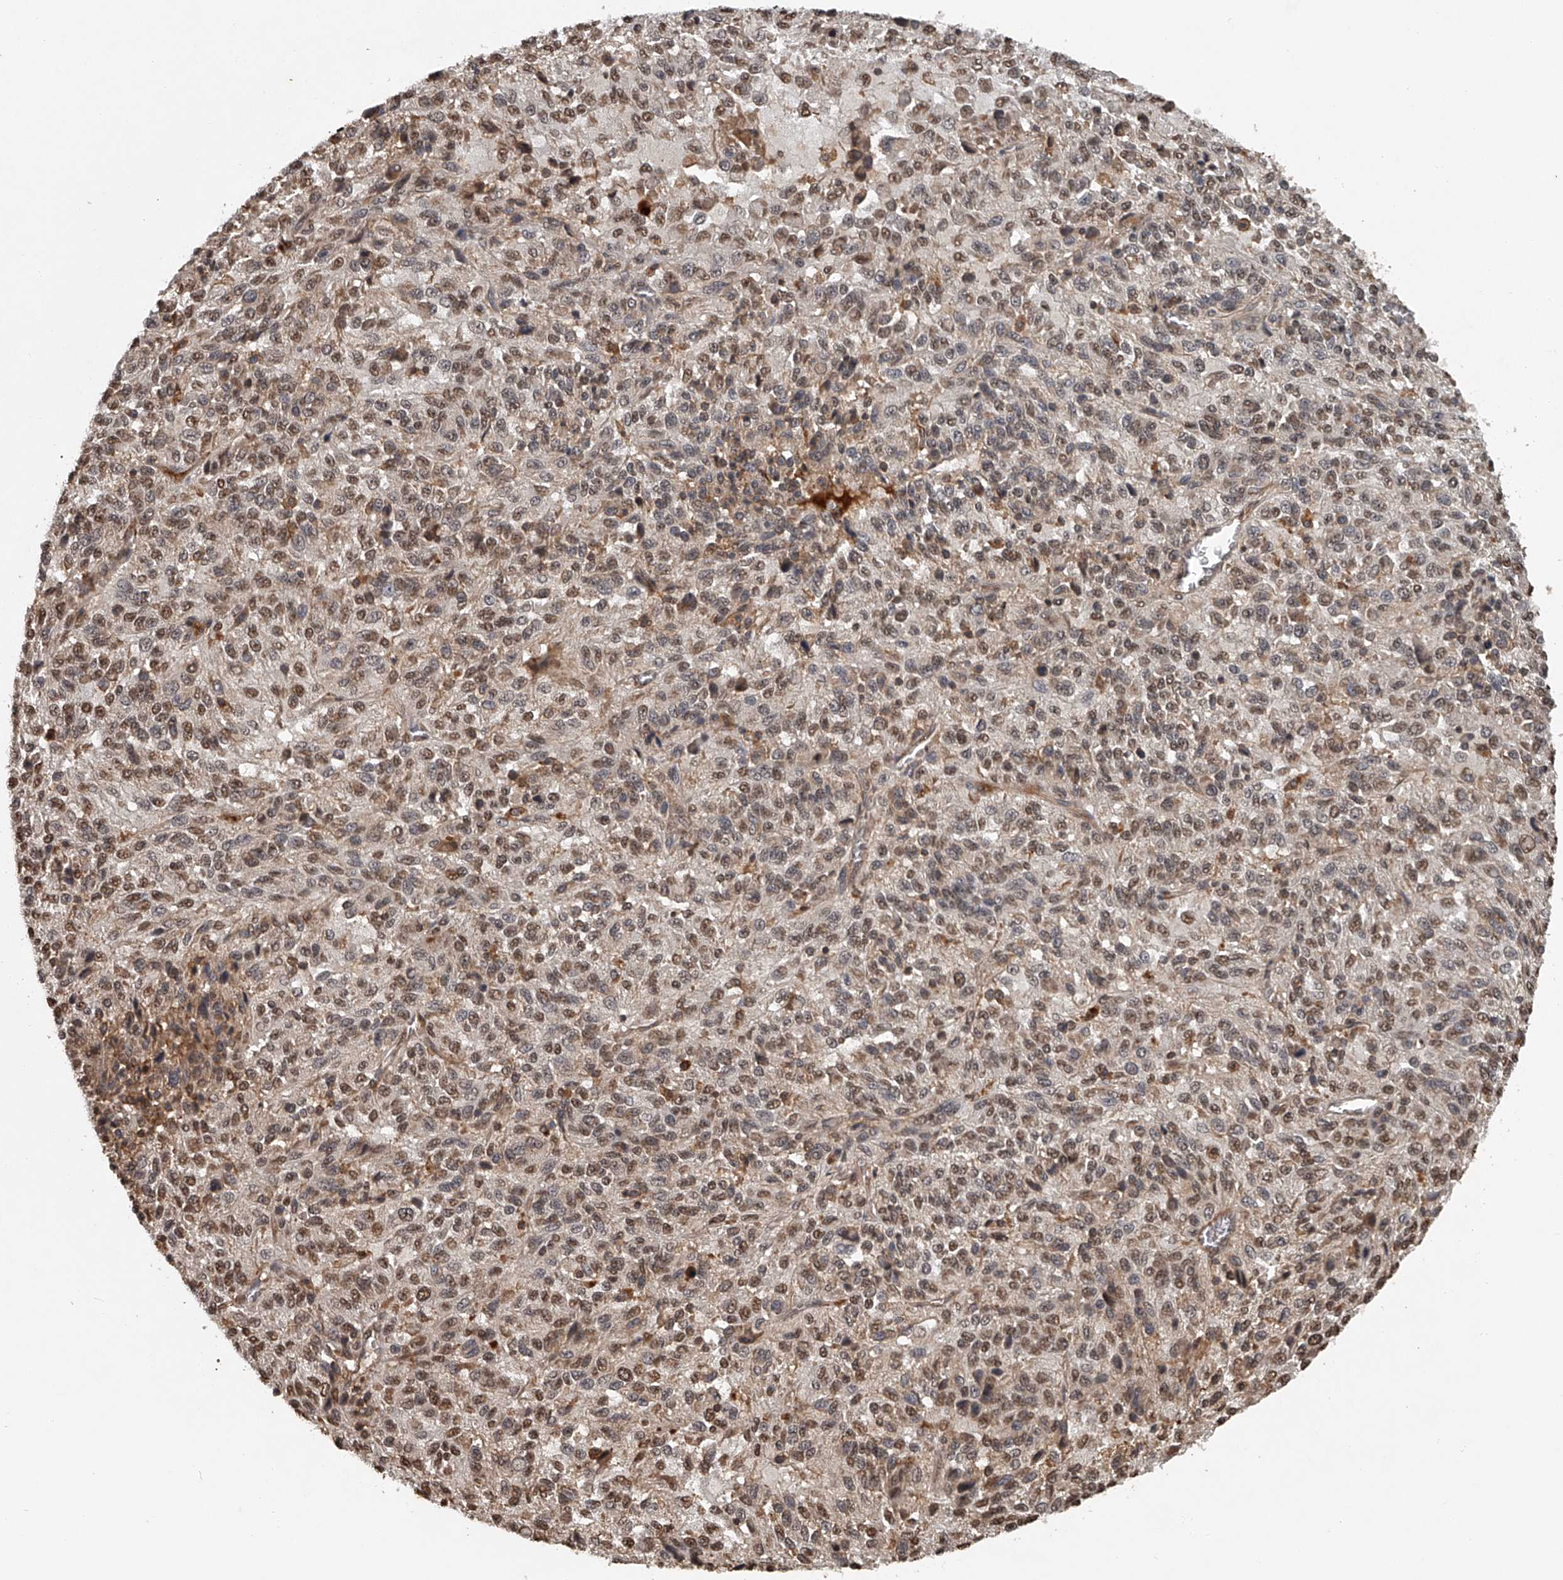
{"staining": {"intensity": "moderate", "quantity": ">75%", "location": "nuclear"}, "tissue": "melanoma", "cell_type": "Tumor cells", "image_type": "cancer", "snomed": [{"axis": "morphology", "description": "Malignant melanoma, Metastatic site"}, {"axis": "topography", "description": "Lung"}], "caption": "Immunohistochemistry of malignant melanoma (metastatic site) demonstrates medium levels of moderate nuclear staining in approximately >75% of tumor cells.", "gene": "PLEKHG1", "patient": {"sex": "male", "age": 64}}